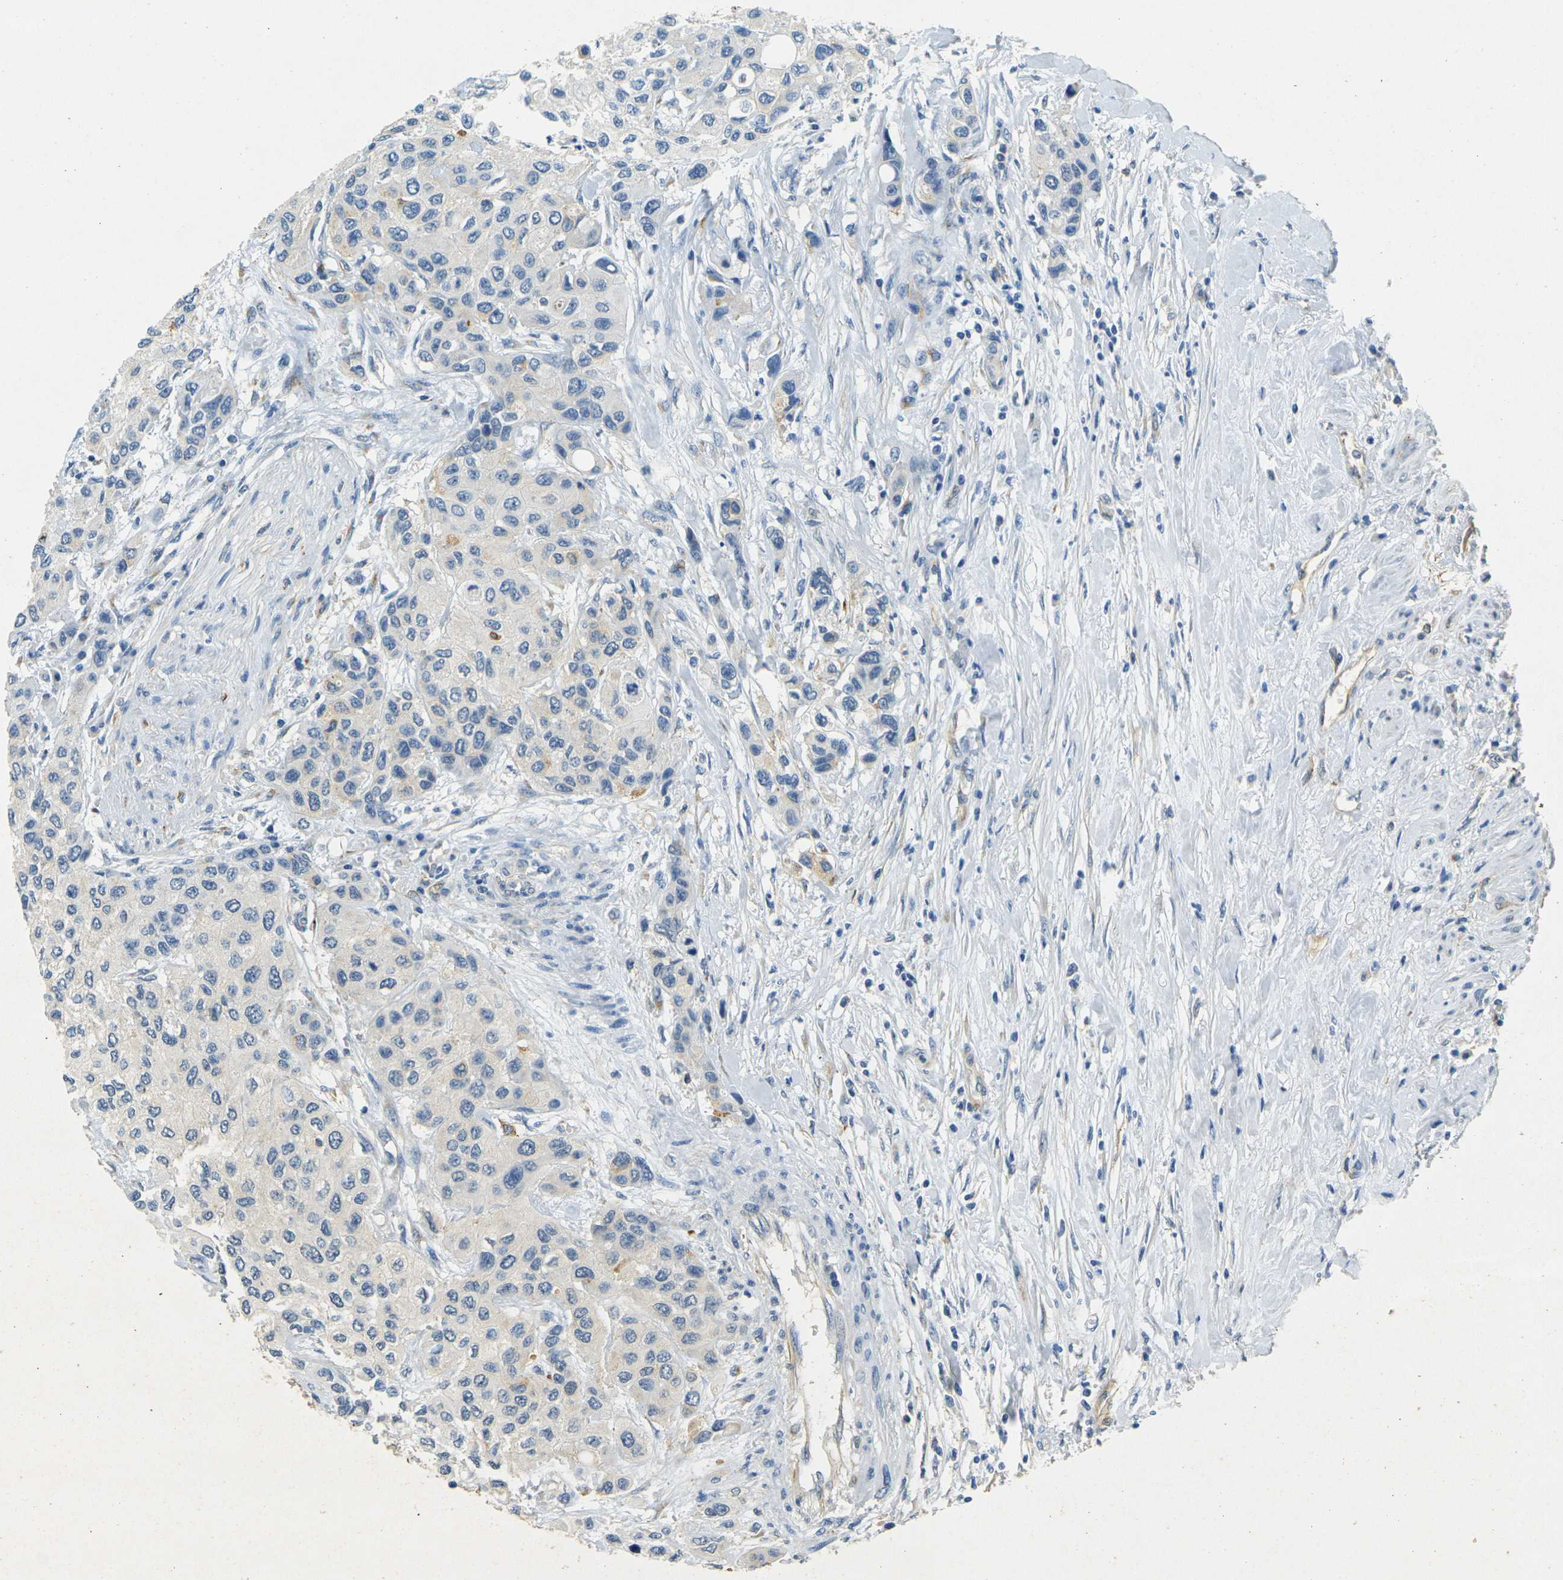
{"staining": {"intensity": "negative", "quantity": "none", "location": "none"}, "tissue": "urothelial cancer", "cell_type": "Tumor cells", "image_type": "cancer", "snomed": [{"axis": "morphology", "description": "Urothelial carcinoma, High grade"}, {"axis": "topography", "description": "Urinary bladder"}], "caption": "A high-resolution histopathology image shows immunohistochemistry (IHC) staining of urothelial carcinoma (high-grade), which reveals no significant staining in tumor cells. (DAB (3,3'-diaminobenzidine) immunohistochemistry, high magnification).", "gene": "SORT1", "patient": {"sex": "female", "age": 56}}